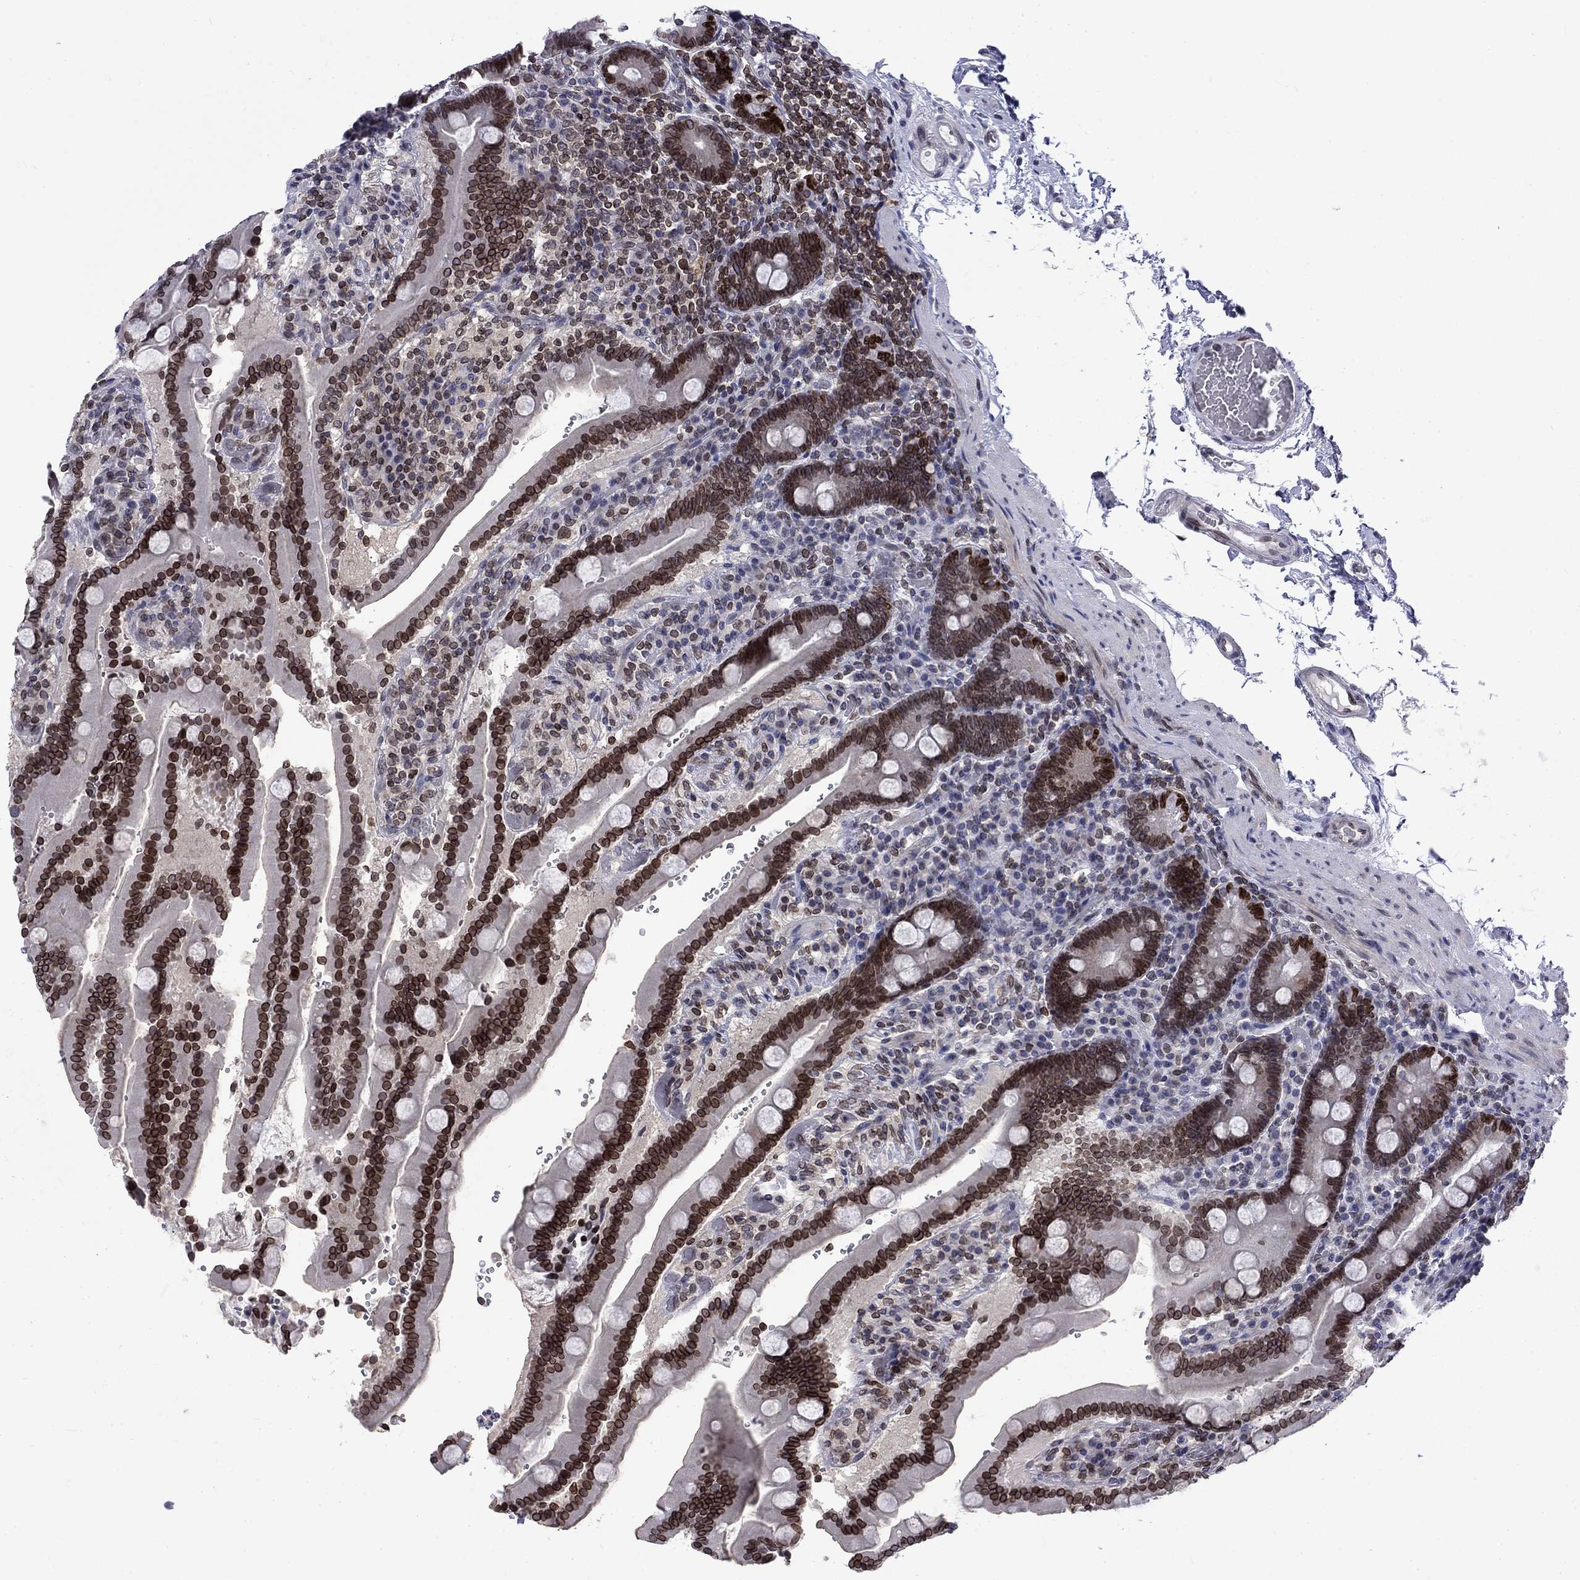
{"staining": {"intensity": "strong", "quantity": ">75%", "location": "cytoplasmic/membranous,nuclear"}, "tissue": "duodenum", "cell_type": "Glandular cells", "image_type": "normal", "snomed": [{"axis": "morphology", "description": "Normal tissue, NOS"}, {"axis": "topography", "description": "Duodenum"}], "caption": "This is a photomicrograph of IHC staining of unremarkable duodenum, which shows strong expression in the cytoplasmic/membranous,nuclear of glandular cells.", "gene": "SLA", "patient": {"sex": "female", "age": 62}}